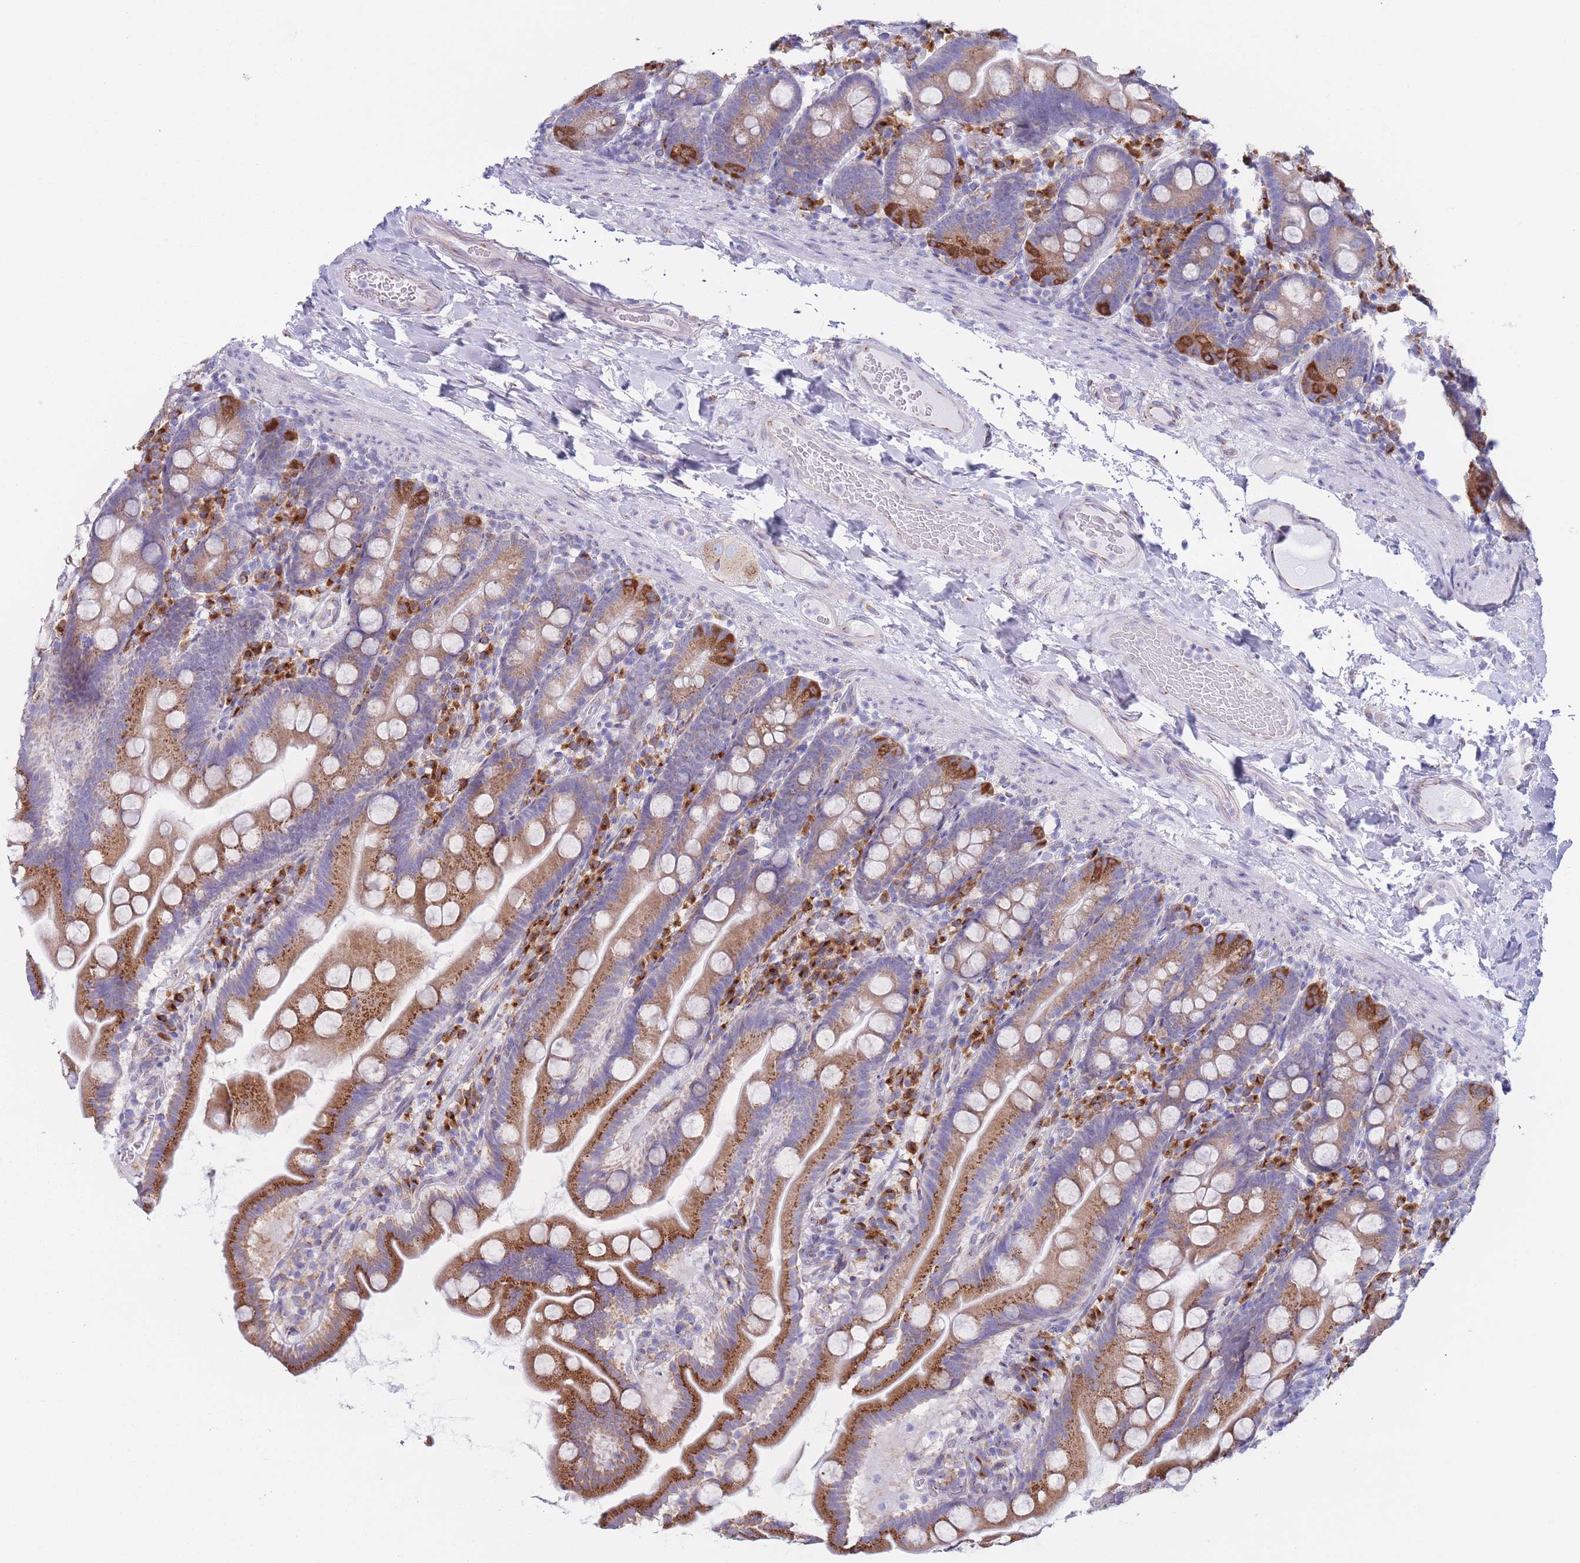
{"staining": {"intensity": "strong", "quantity": ">75%", "location": "cytoplasmic/membranous"}, "tissue": "small intestine", "cell_type": "Glandular cells", "image_type": "normal", "snomed": [{"axis": "morphology", "description": "Normal tissue, NOS"}, {"axis": "topography", "description": "Small intestine"}], "caption": "The photomicrograph displays a brown stain indicating the presence of a protein in the cytoplasmic/membranous of glandular cells in small intestine. Immunohistochemistry (ihc) stains the protein in brown and the nuclei are stained blue.", "gene": "MRPL30", "patient": {"sex": "female", "age": 68}}